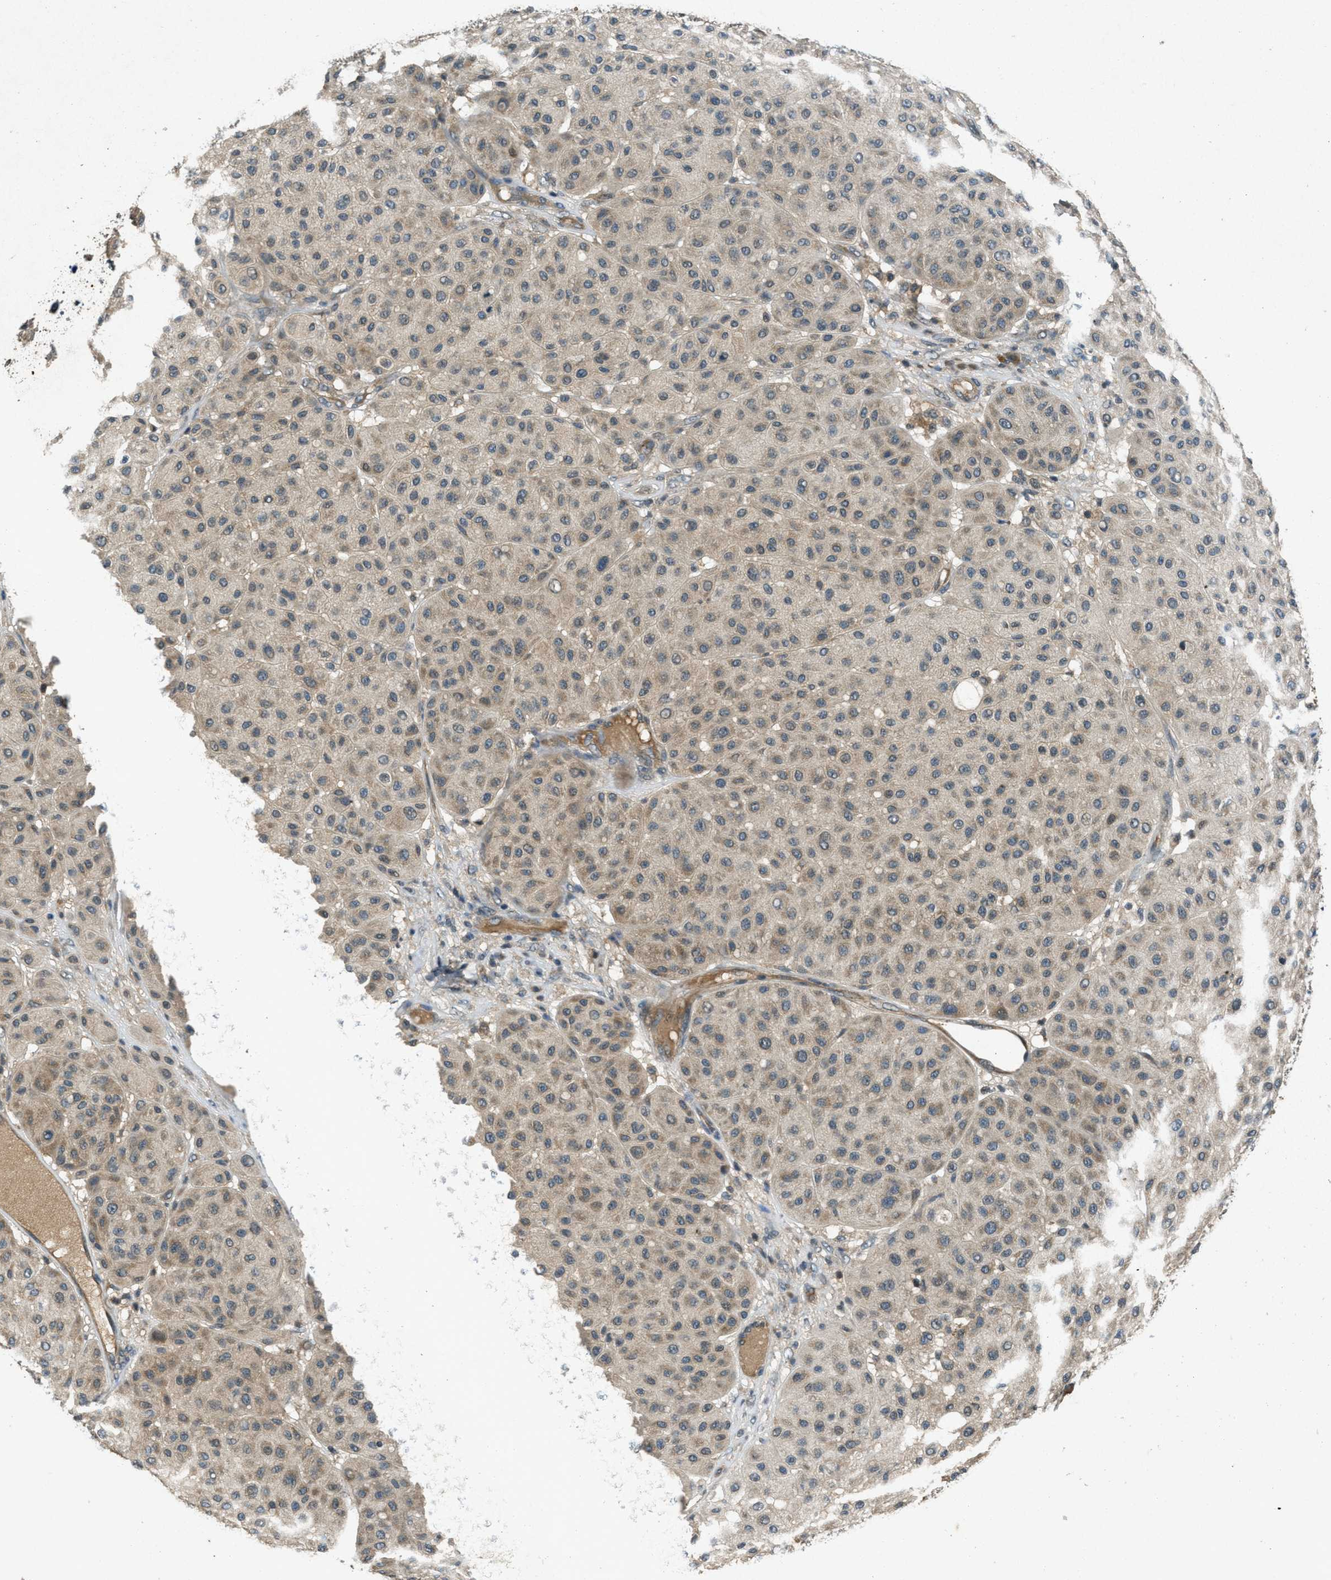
{"staining": {"intensity": "weak", "quantity": ">75%", "location": "cytoplasmic/membranous"}, "tissue": "melanoma", "cell_type": "Tumor cells", "image_type": "cancer", "snomed": [{"axis": "morphology", "description": "Normal tissue, NOS"}, {"axis": "morphology", "description": "Malignant melanoma, Metastatic site"}, {"axis": "topography", "description": "Skin"}], "caption": "Protein expression analysis of malignant melanoma (metastatic site) displays weak cytoplasmic/membranous staining in about >75% of tumor cells. The staining was performed using DAB to visualize the protein expression in brown, while the nuclei were stained in blue with hematoxylin (Magnification: 20x).", "gene": "DUSP6", "patient": {"sex": "male", "age": 41}}